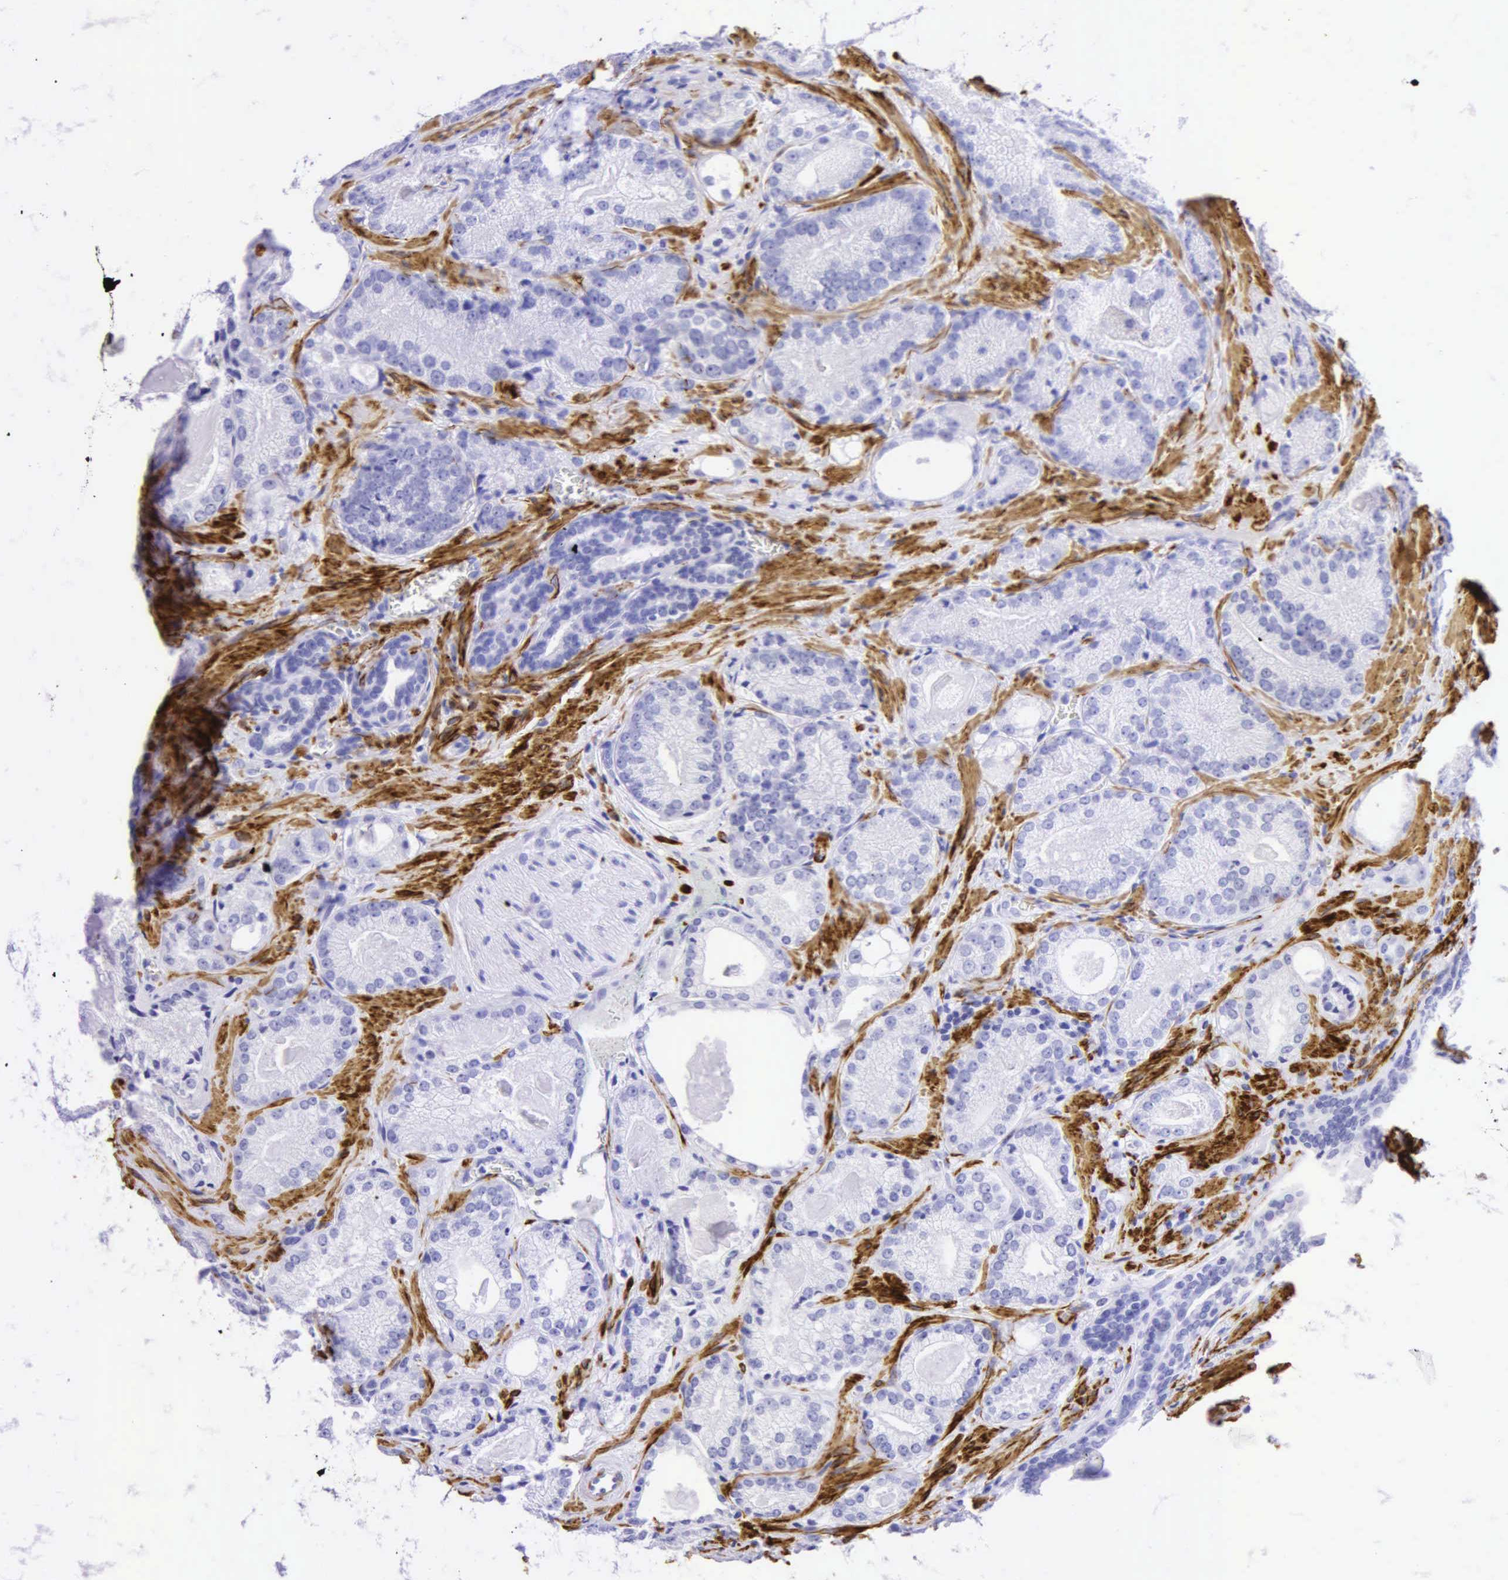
{"staining": {"intensity": "negative", "quantity": "none", "location": "none"}, "tissue": "prostate cancer", "cell_type": "Tumor cells", "image_type": "cancer", "snomed": [{"axis": "morphology", "description": "Adenocarcinoma, Medium grade"}, {"axis": "topography", "description": "Prostate"}], "caption": "Photomicrograph shows no significant protein staining in tumor cells of prostate cancer.", "gene": "DES", "patient": {"sex": "male", "age": 68}}